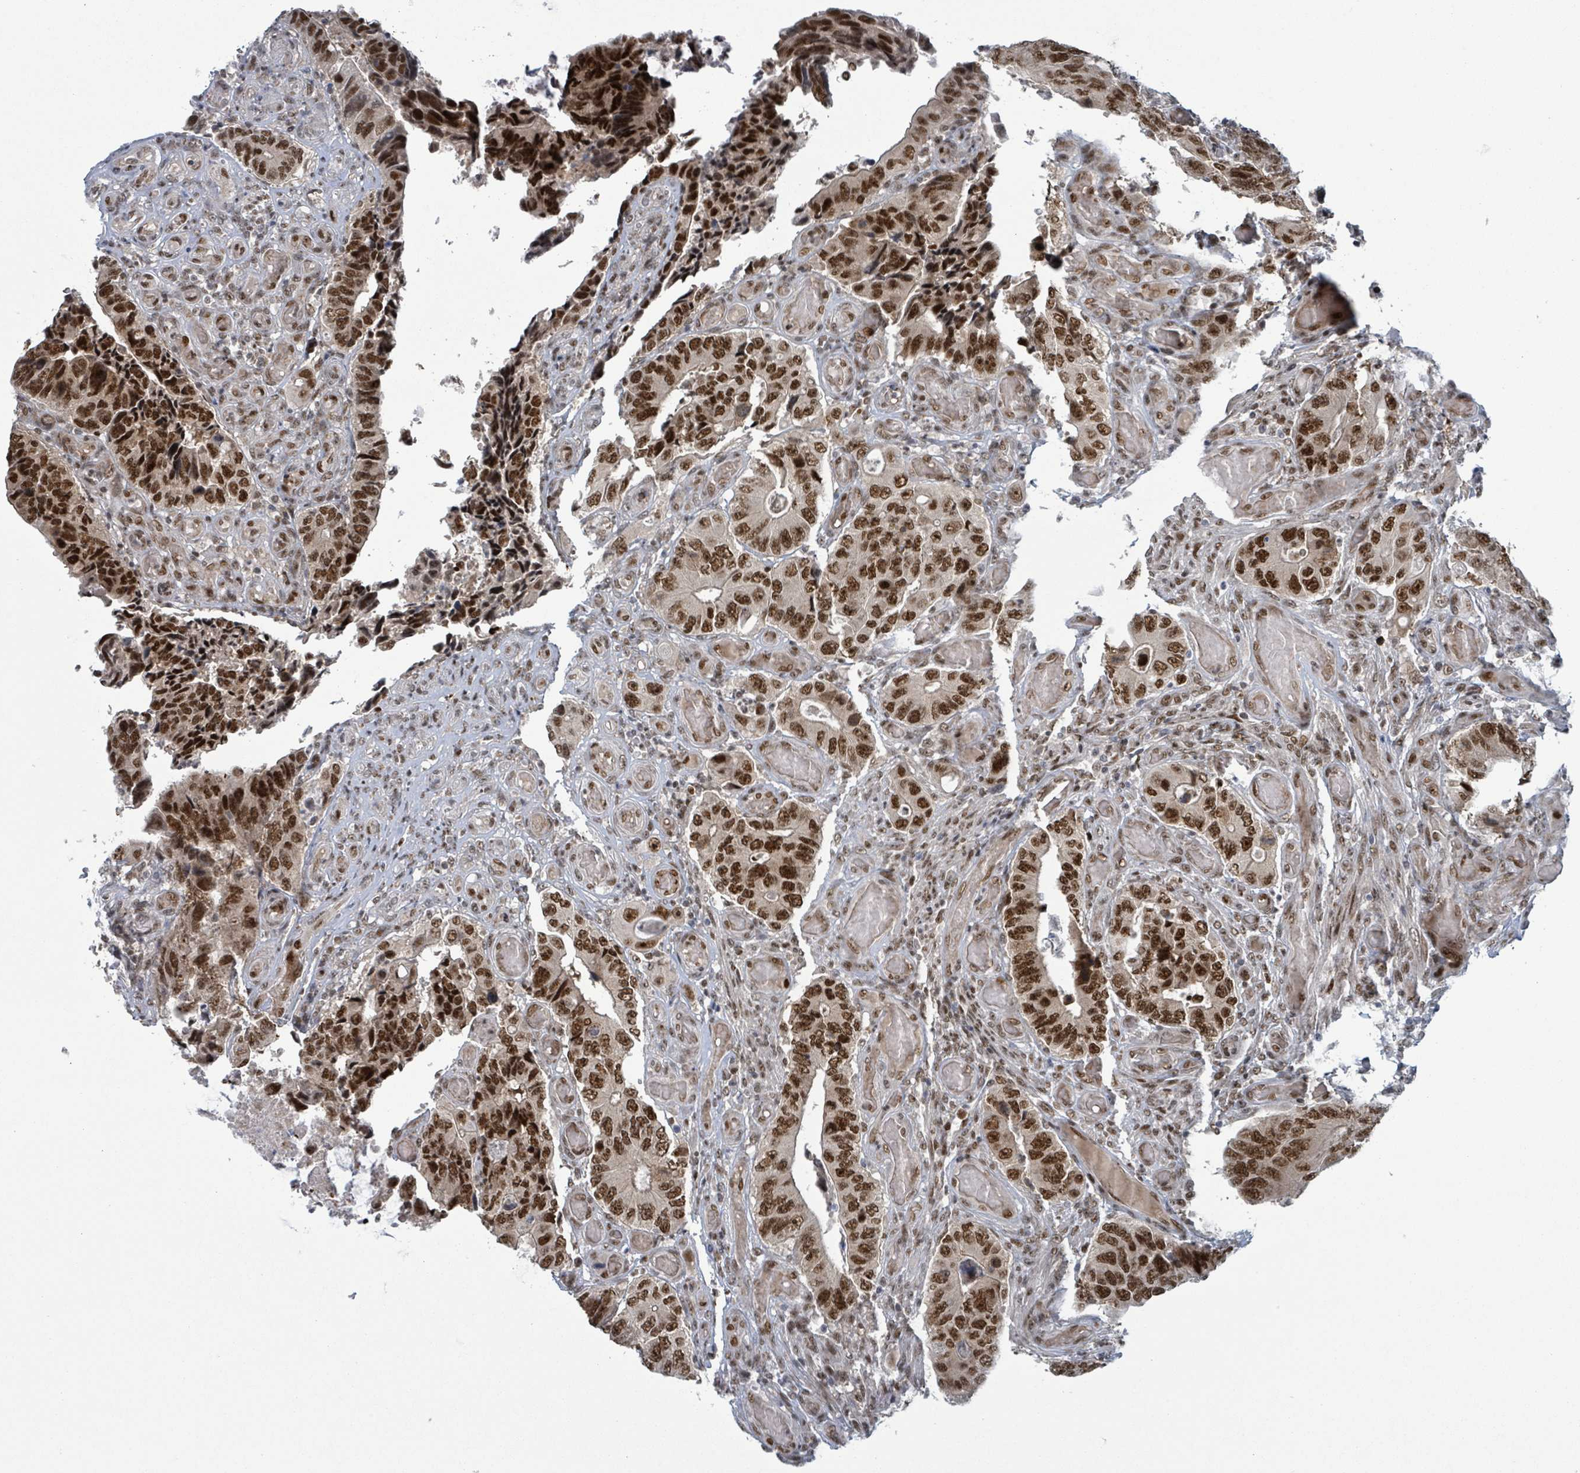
{"staining": {"intensity": "strong", "quantity": ">75%", "location": "nuclear"}, "tissue": "colorectal cancer", "cell_type": "Tumor cells", "image_type": "cancer", "snomed": [{"axis": "morphology", "description": "Adenocarcinoma, NOS"}, {"axis": "topography", "description": "Colon"}], "caption": "Immunohistochemistry of colorectal cancer exhibits high levels of strong nuclear staining in about >75% of tumor cells. (DAB (3,3'-diaminobenzidine) IHC with brightfield microscopy, high magnification).", "gene": "KLF3", "patient": {"sex": "male", "age": 87}}